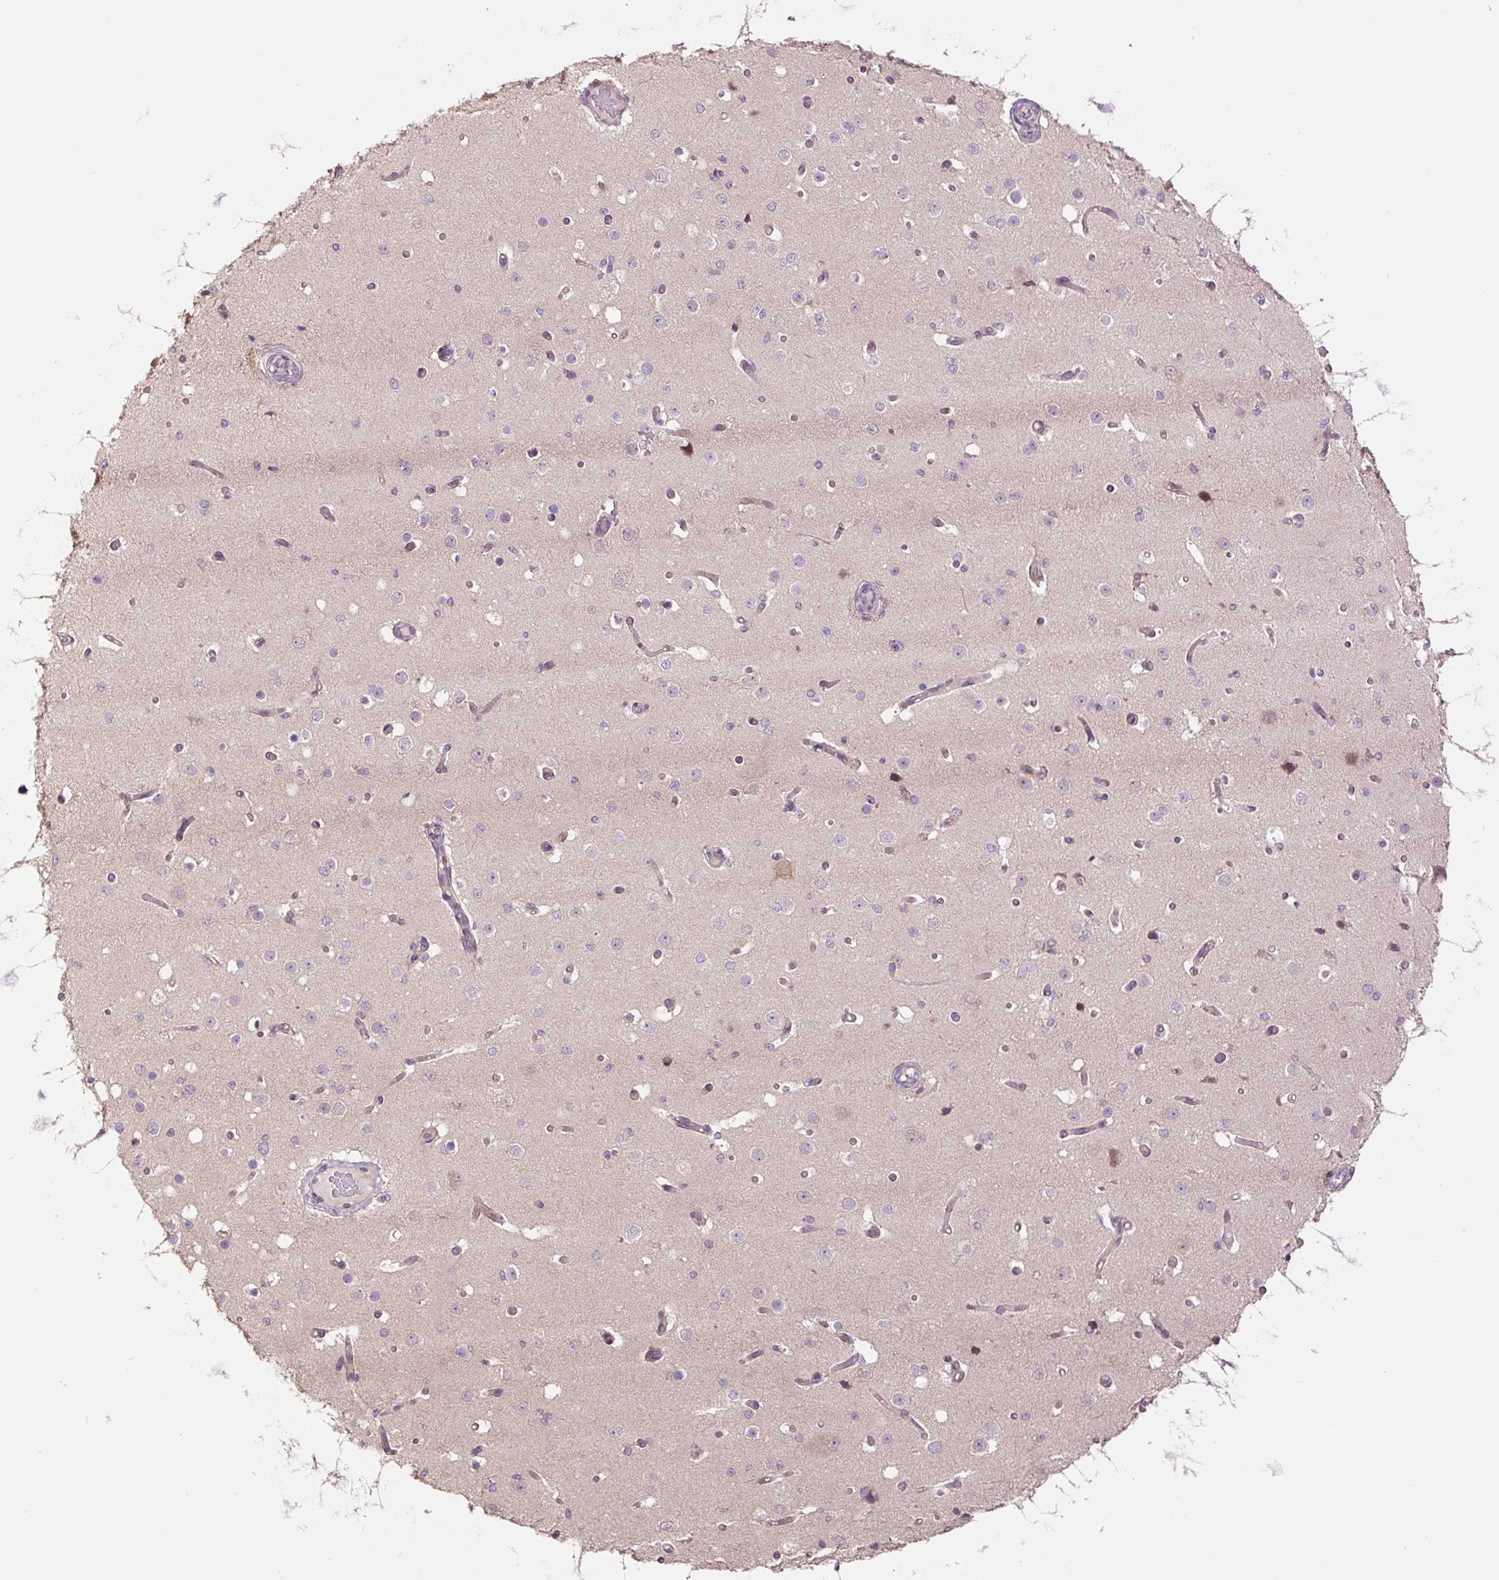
{"staining": {"intensity": "weak", "quantity": "25%-75%", "location": "cytoplasmic/membranous,nuclear"}, "tissue": "cerebral cortex", "cell_type": "Endothelial cells", "image_type": "normal", "snomed": [{"axis": "morphology", "description": "Normal tissue, NOS"}, {"axis": "morphology", "description": "Inflammation, NOS"}, {"axis": "topography", "description": "Cerebral cortex"}], "caption": "Normal cerebral cortex reveals weak cytoplasmic/membranous,nuclear expression in about 25%-75% of endothelial cells, visualized by immunohistochemistry.", "gene": "TPT1", "patient": {"sex": "male", "age": 6}}